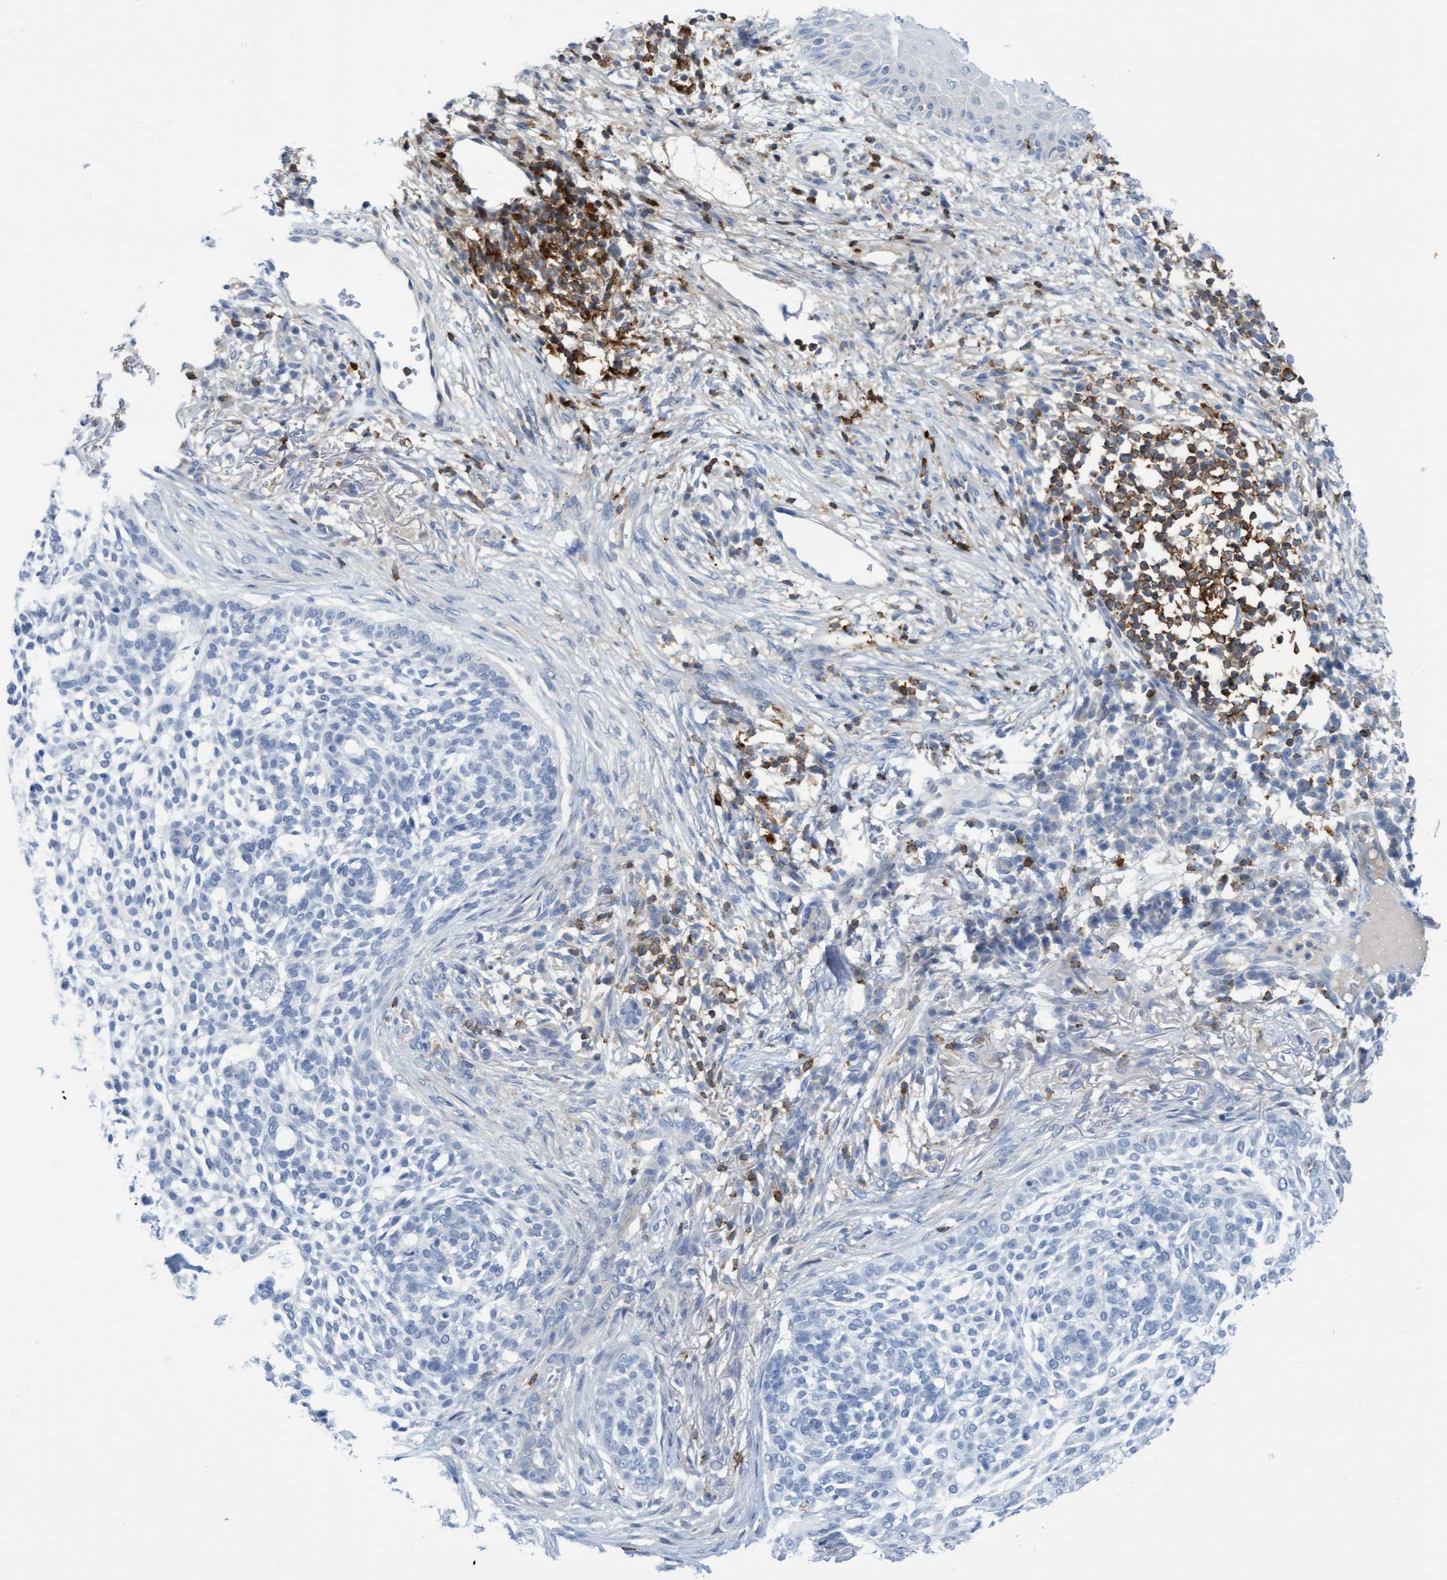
{"staining": {"intensity": "negative", "quantity": "none", "location": "none"}, "tissue": "skin cancer", "cell_type": "Tumor cells", "image_type": "cancer", "snomed": [{"axis": "morphology", "description": "Basal cell carcinoma"}, {"axis": "topography", "description": "Skin"}], "caption": "Immunohistochemistry photomicrograph of neoplastic tissue: human basal cell carcinoma (skin) stained with DAB (3,3'-diaminobenzidine) displays no significant protein positivity in tumor cells.", "gene": "FNBP1", "patient": {"sex": "female", "age": 64}}